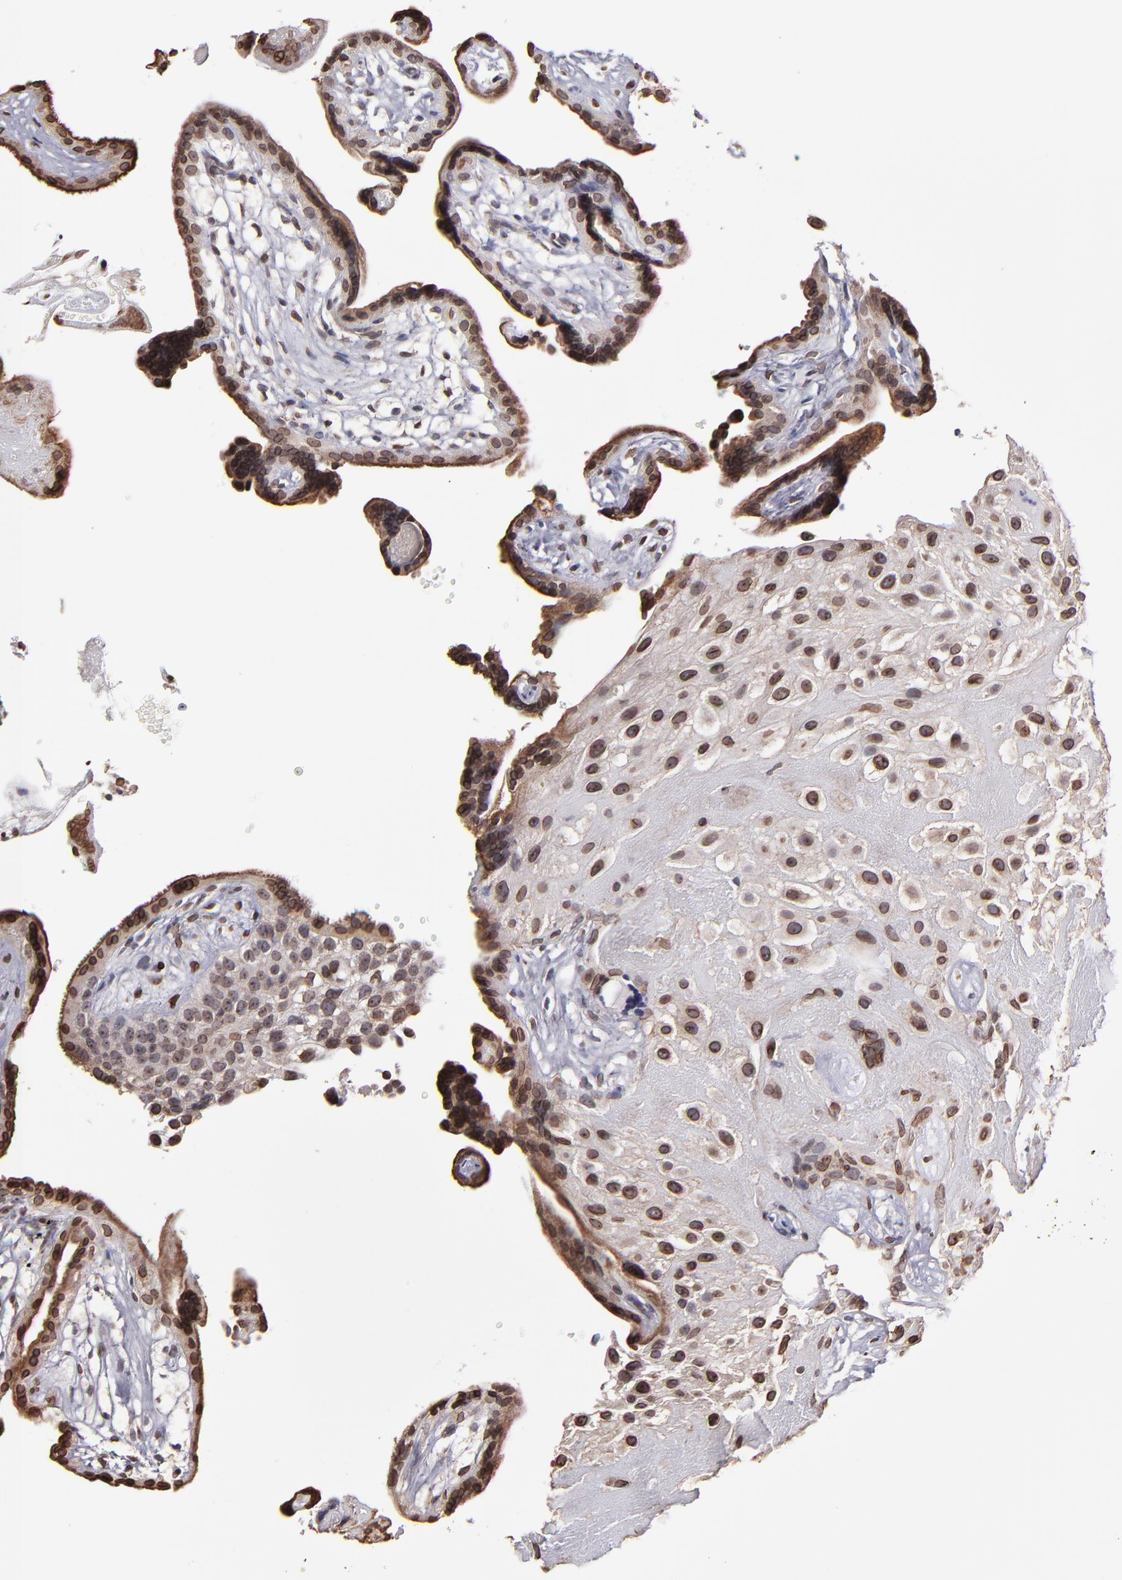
{"staining": {"intensity": "moderate", "quantity": ">75%", "location": "cytoplasmic/membranous,nuclear"}, "tissue": "placenta", "cell_type": "Decidual cells", "image_type": "normal", "snomed": [{"axis": "morphology", "description": "Normal tissue, NOS"}, {"axis": "topography", "description": "Placenta"}], "caption": "Placenta stained with a brown dye shows moderate cytoplasmic/membranous,nuclear positive expression in approximately >75% of decidual cells.", "gene": "PUM3", "patient": {"sex": "female", "age": 32}}